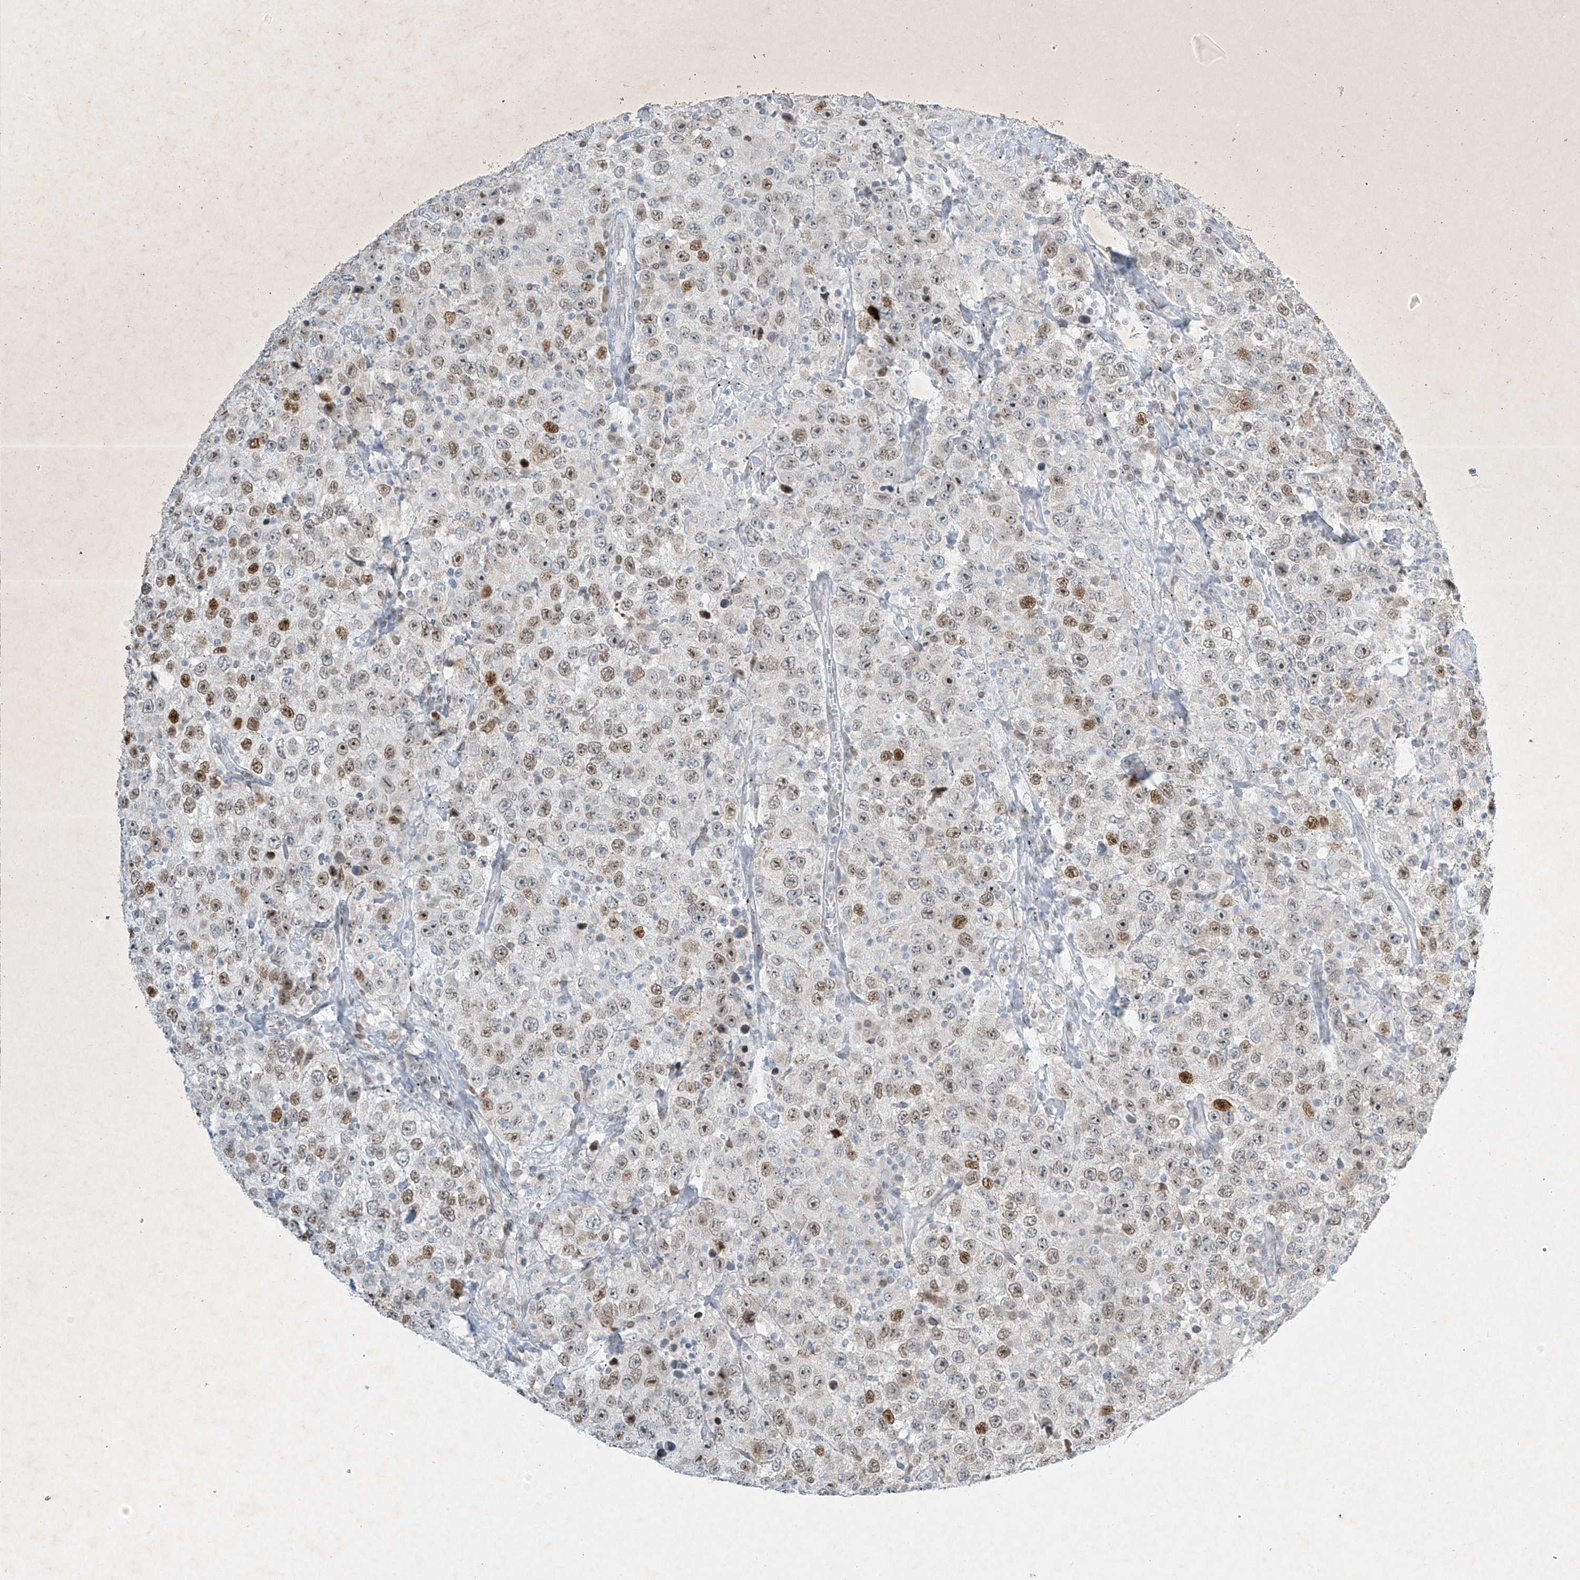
{"staining": {"intensity": "moderate", "quantity": "25%-75%", "location": "nuclear"}, "tissue": "testis cancer", "cell_type": "Tumor cells", "image_type": "cancer", "snomed": [{"axis": "morphology", "description": "Seminoma, NOS"}, {"axis": "topography", "description": "Testis"}], "caption": "Human testis seminoma stained with a brown dye demonstrates moderate nuclear positive expression in approximately 25%-75% of tumor cells.", "gene": "SAMD15", "patient": {"sex": "male", "age": 41}}